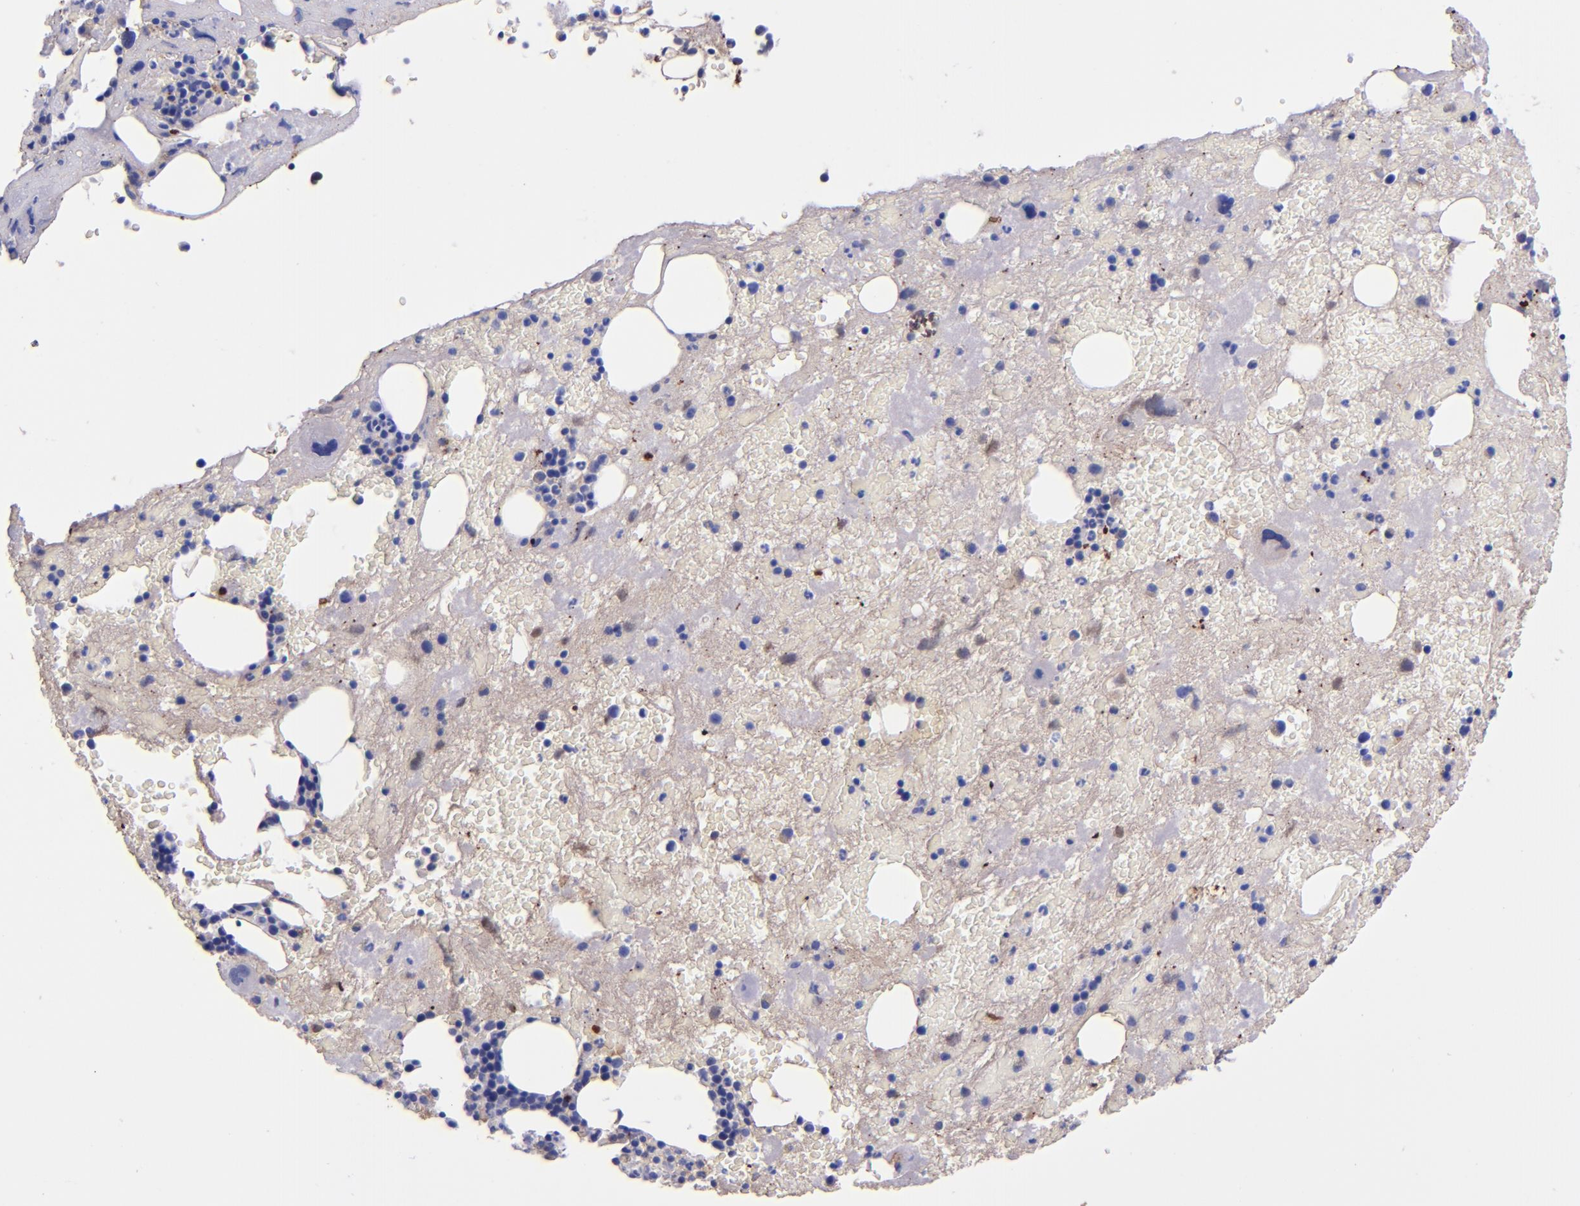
{"staining": {"intensity": "negative", "quantity": "none", "location": "none"}, "tissue": "bone marrow", "cell_type": "Hematopoietic cells", "image_type": "normal", "snomed": [{"axis": "morphology", "description": "Normal tissue, NOS"}, {"axis": "topography", "description": "Bone marrow"}], "caption": "The histopathology image exhibits no significant expression in hematopoietic cells of bone marrow.", "gene": "KNG1", "patient": {"sex": "male", "age": 76}}